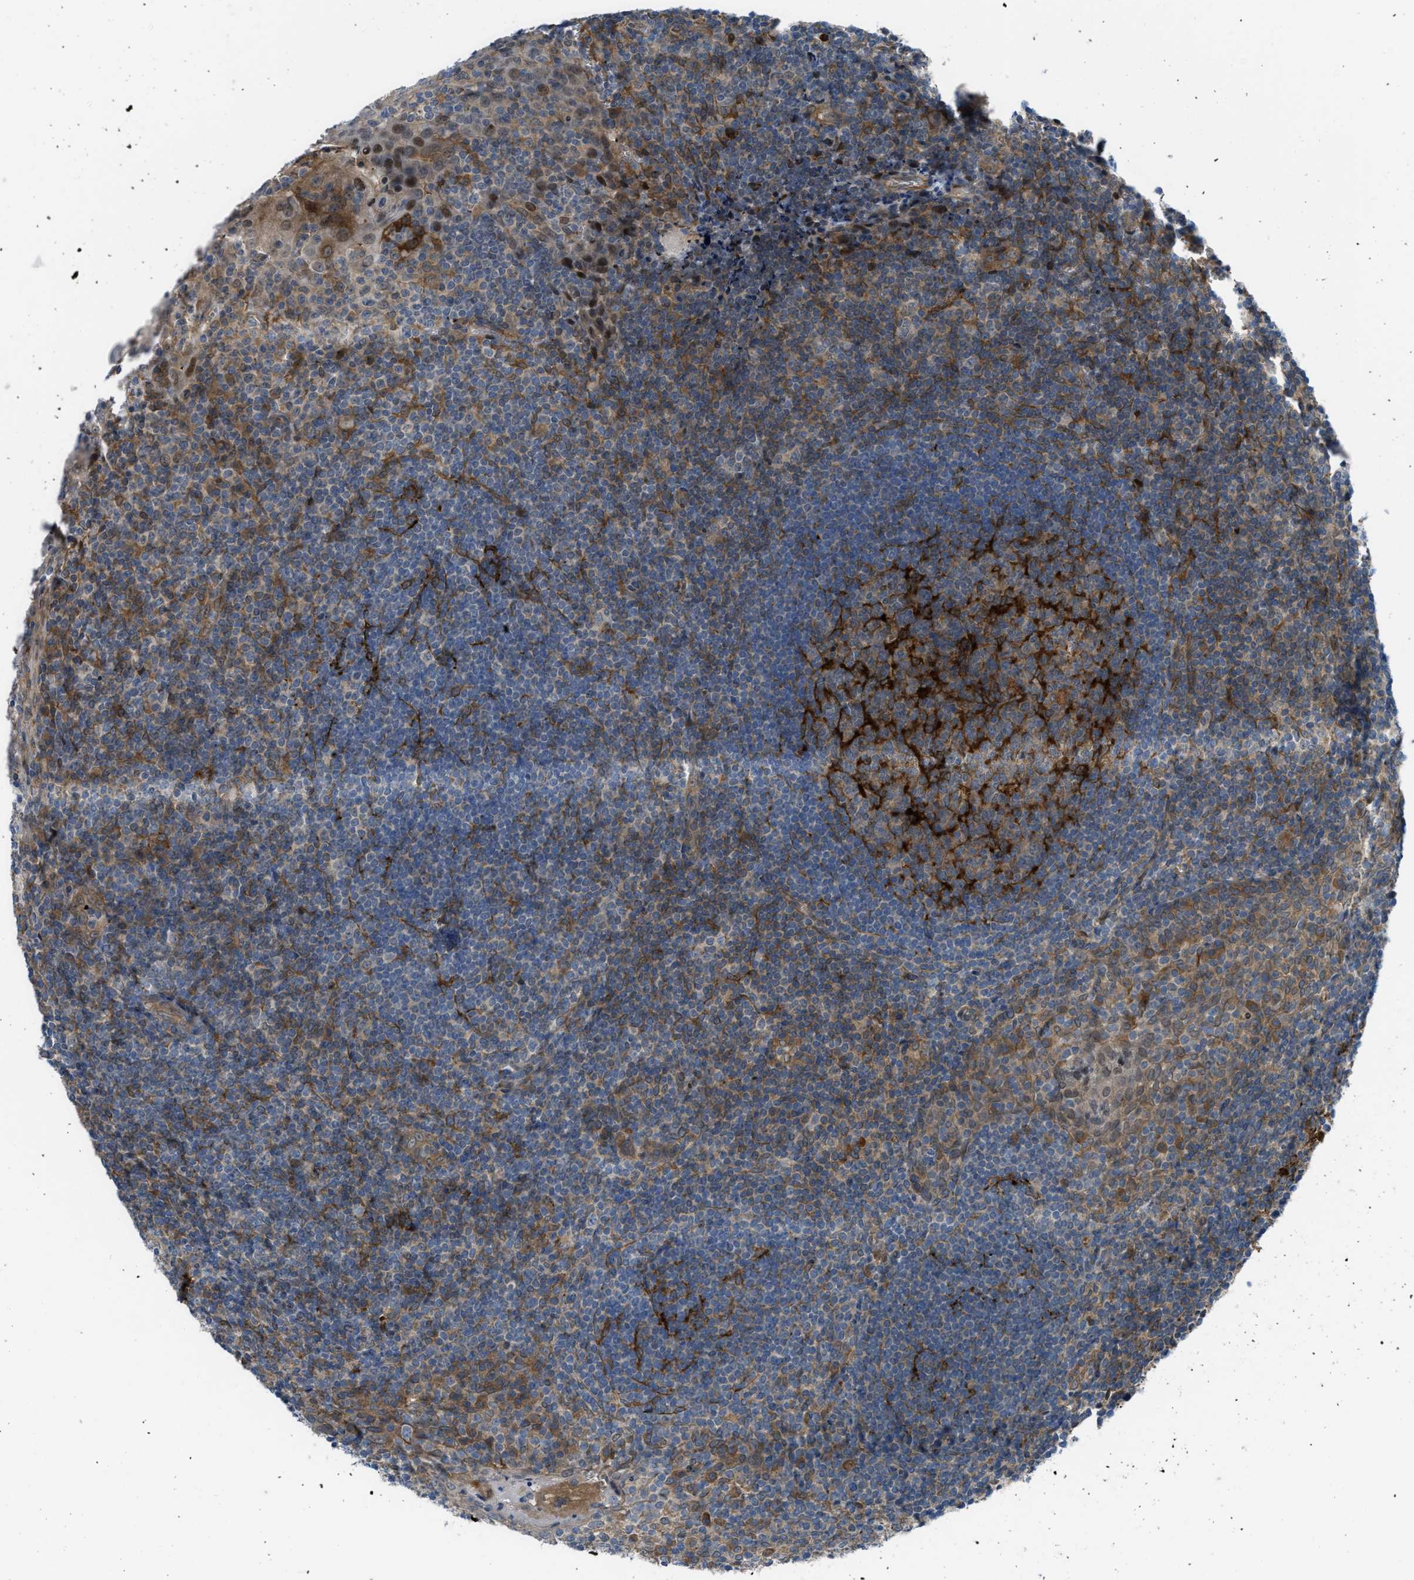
{"staining": {"intensity": "moderate", "quantity": ">75%", "location": "cytoplasmic/membranous"}, "tissue": "tonsil", "cell_type": "Germinal center cells", "image_type": "normal", "snomed": [{"axis": "morphology", "description": "Normal tissue, NOS"}, {"axis": "topography", "description": "Tonsil"}], "caption": "This histopathology image displays immunohistochemistry (IHC) staining of benign human tonsil, with medium moderate cytoplasmic/membranous positivity in about >75% of germinal center cells.", "gene": "BAZ2B", "patient": {"sex": "male", "age": 37}}